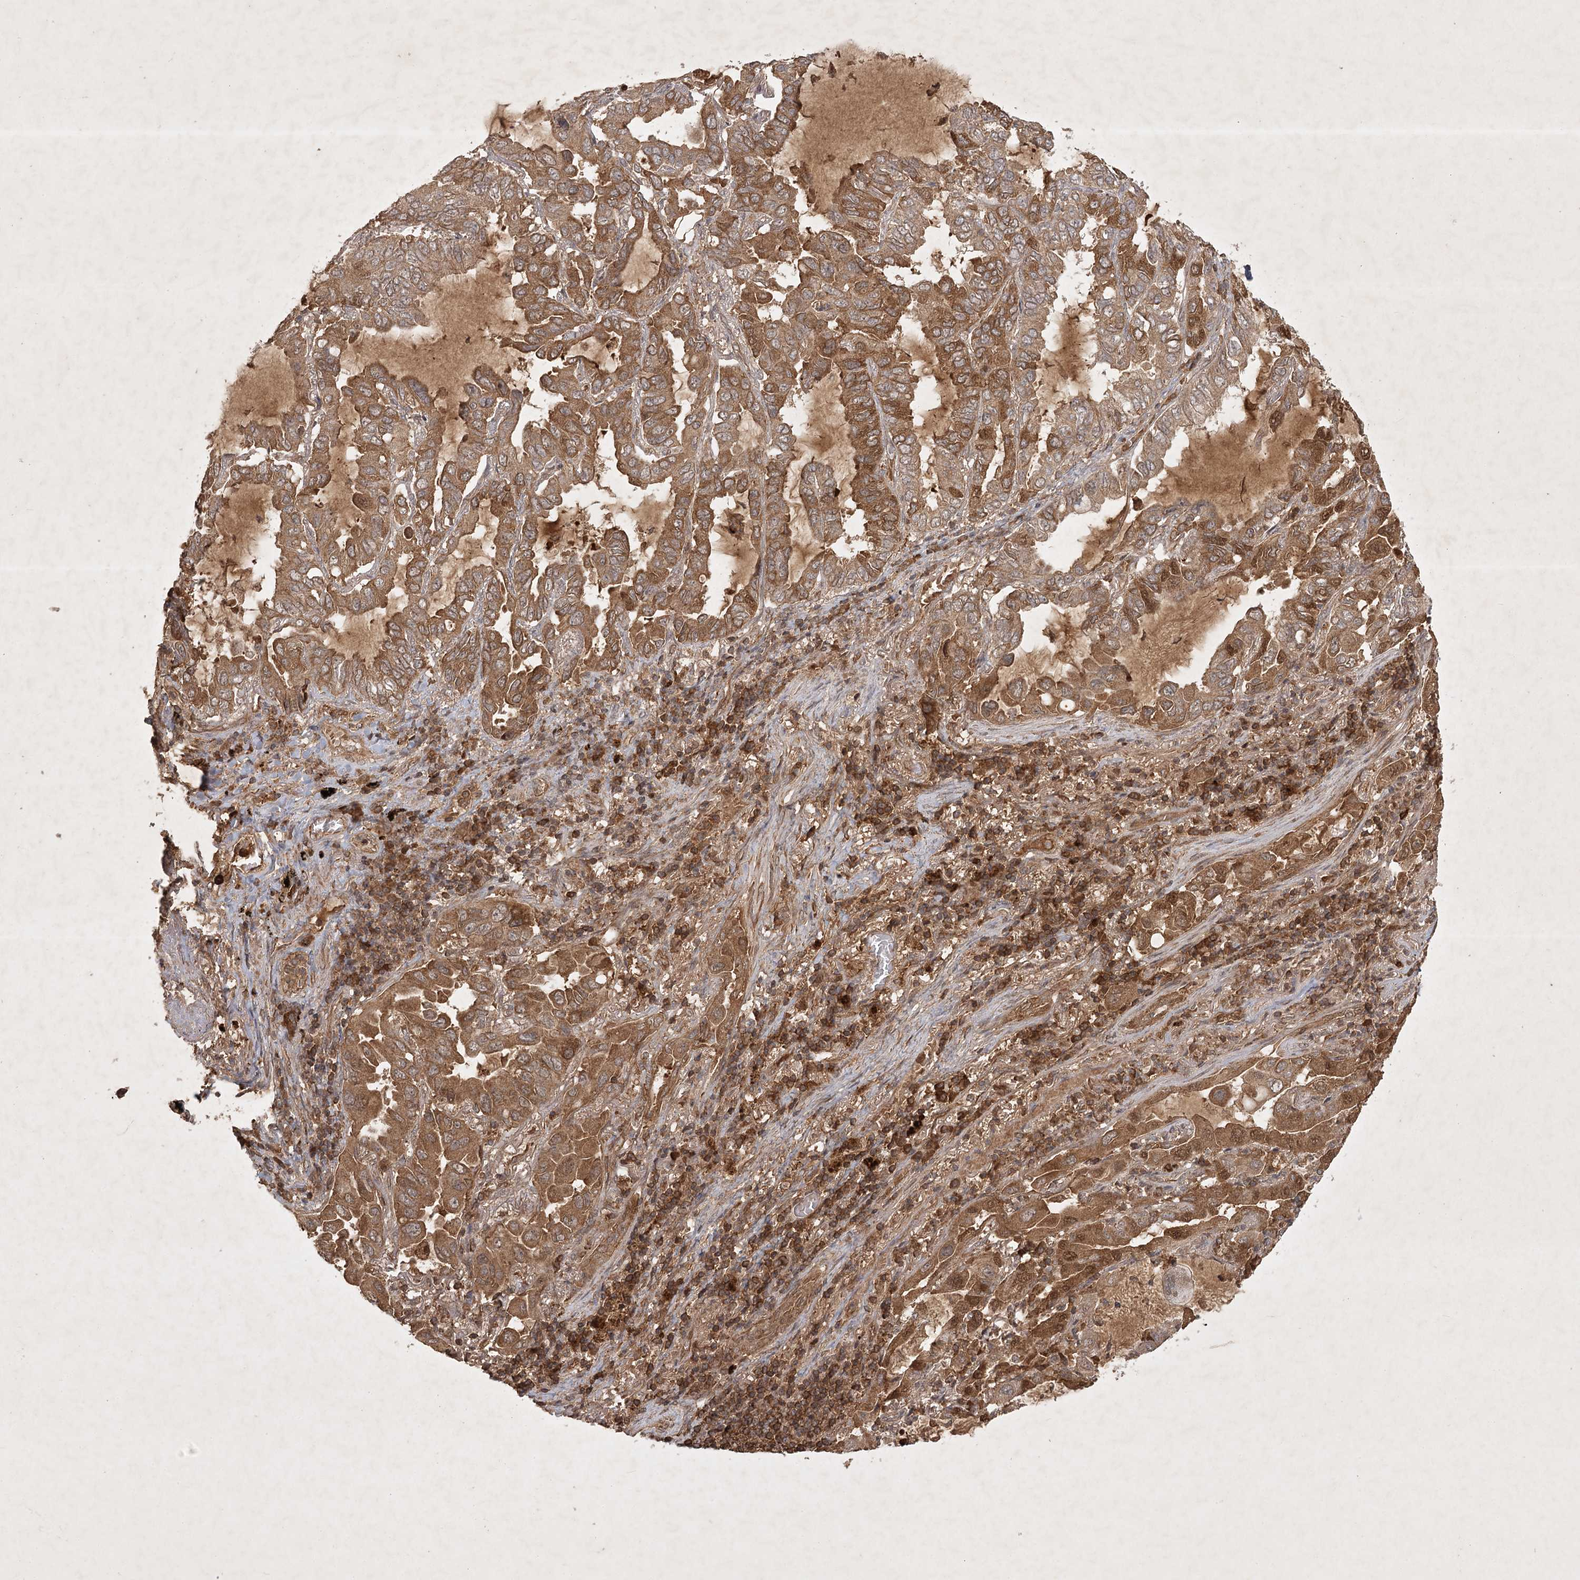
{"staining": {"intensity": "moderate", "quantity": ">75%", "location": "cytoplasmic/membranous"}, "tissue": "lung cancer", "cell_type": "Tumor cells", "image_type": "cancer", "snomed": [{"axis": "morphology", "description": "Adenocarcinoma, NOS"}, {"axis": "topography", "description": "Lung"}], "caption": "The micrograph shows immunohistochemical staining of lung adenocarcinoma. There is moderate cytoplasmic/membranous positivity is identified in about >75% of tumor cells. The protein of interest is shown in brown color, while the nuclei are stained blue.", "gene": "ARL13A", "patient": {"sex": "male", "age": 64}}